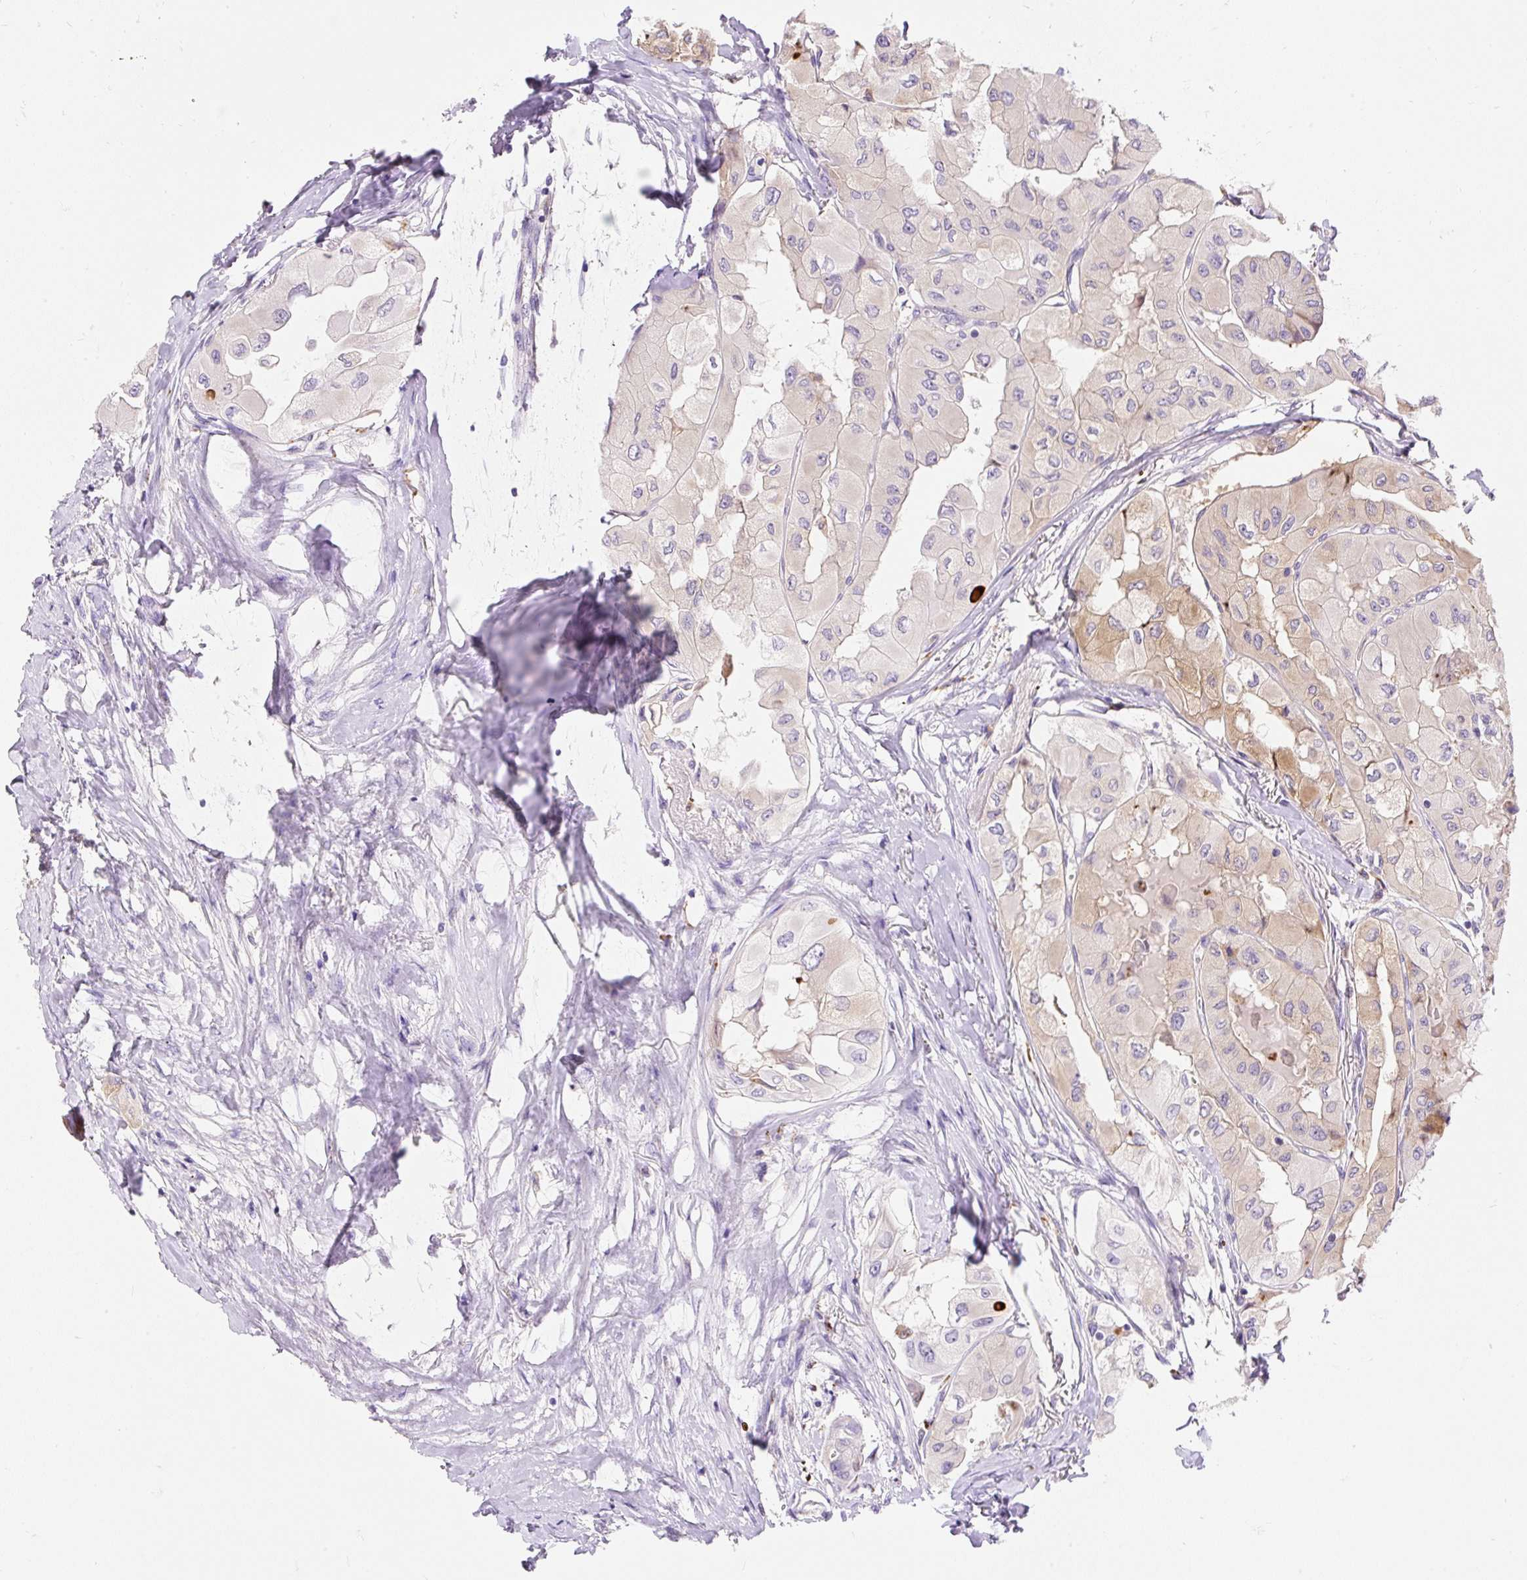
{"staining": {"intensity": "moderate", "quantity": "<25%", "location": "cytoplasmic/membranous"}, "tissue": "thyroid cancer", "cell_type": "Tumor cells", "image_type": "cancer", "snomed": [{"axis": "morphology", "description": "Normal tissue, NOS"}, {"axis": "morphology", "description": "Papillary adenocarcinoma, NOS"}, {"axis": "topography", "description": "Thyroid gland"}], "caption": "Protein analysis of papillary adenocarcinoma (thyroid) tissue demonstrates moderate cytoplasmic/membranous staining in approximately <25% of tumor cells.", "gene": "TMEM150C", "patient": {"sex": "female", "age": 59}}